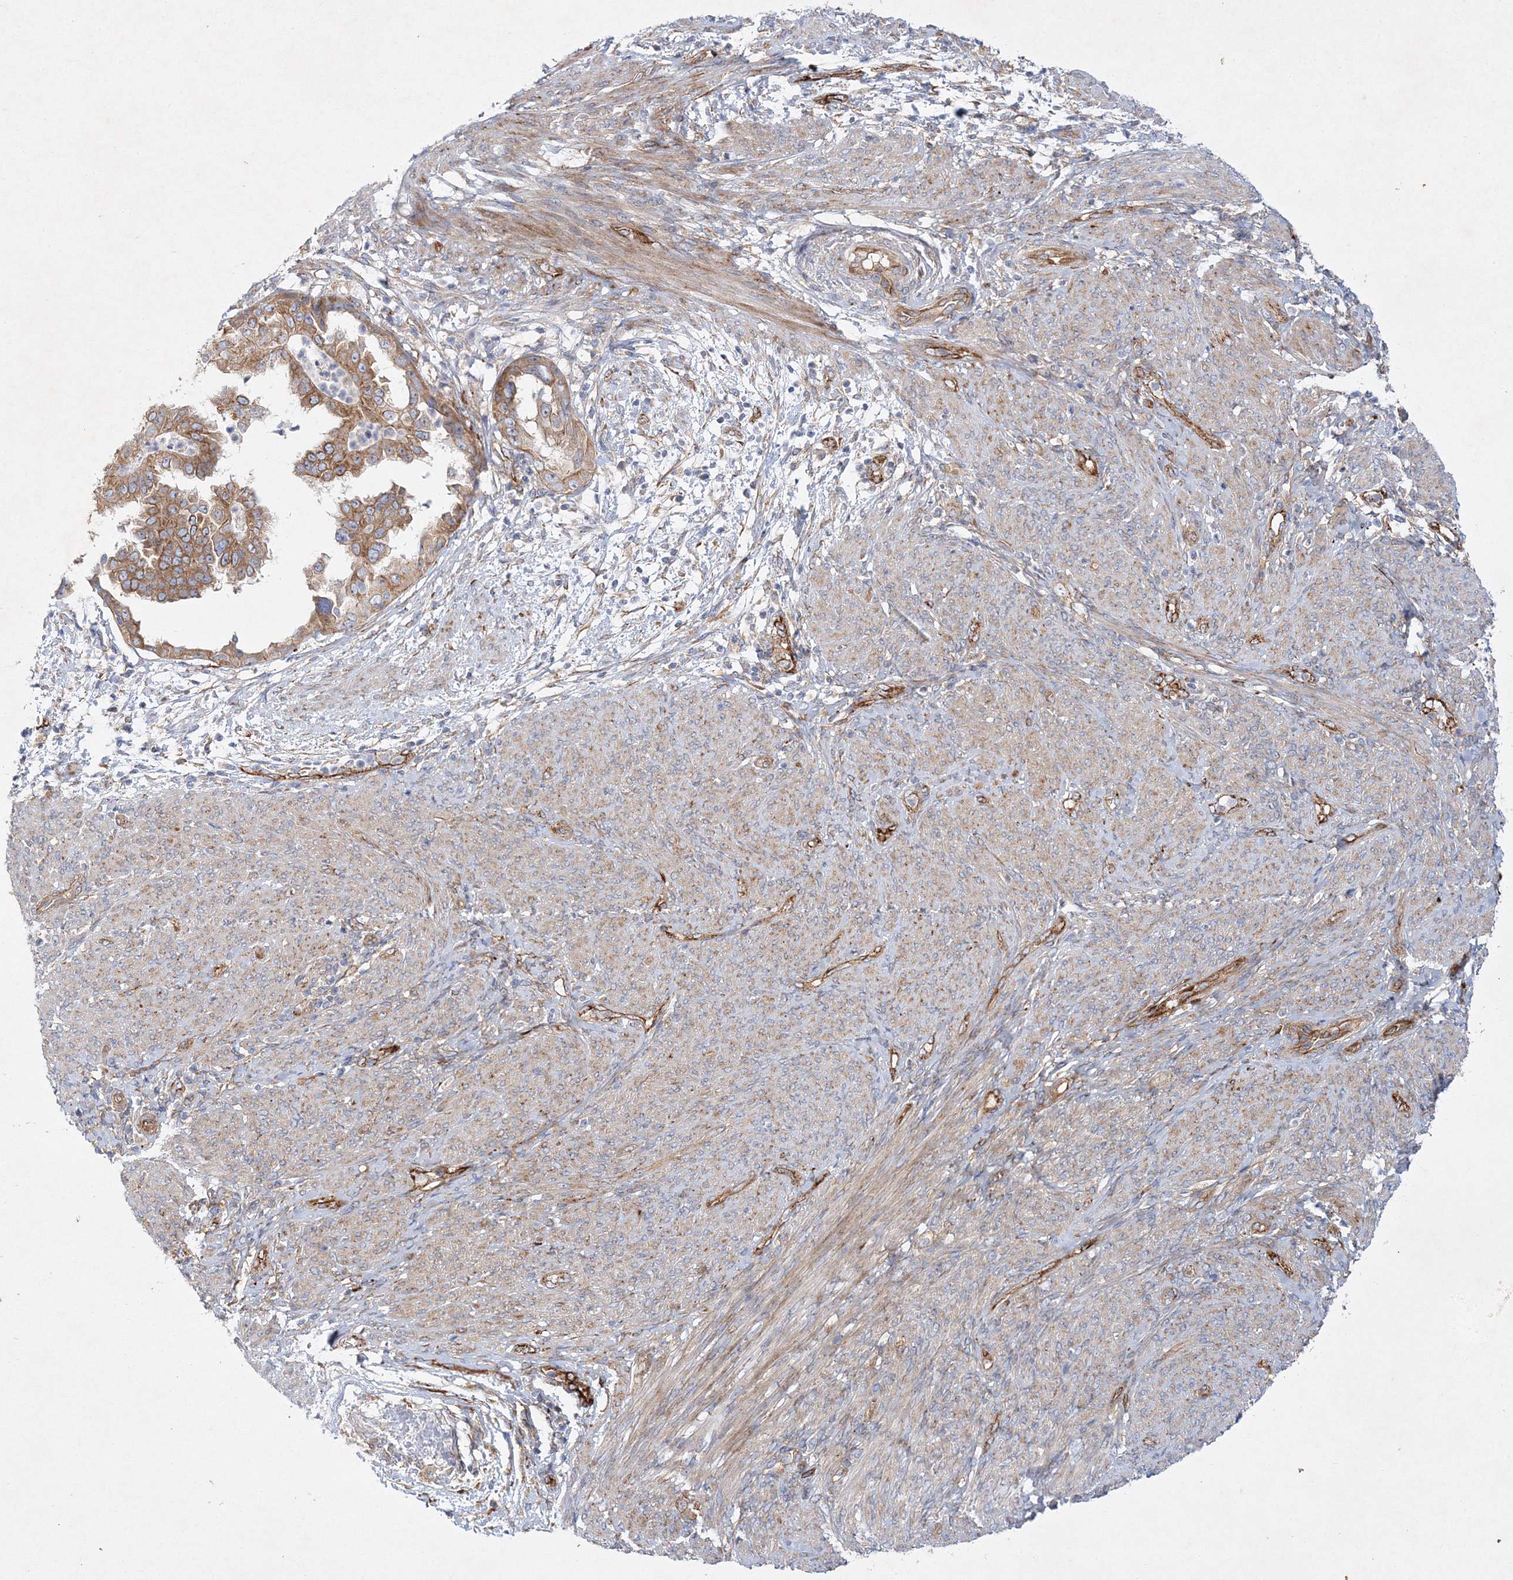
{"staining": {"intensity": "moderate", "quantity": ">75%", "location": "cytoplasmic/membranous"}, "tissue": "endometrial cancer", "cell_type": "Tumor cells", "image_type": "cancer", "snomed": [{"axis": "morphology", "description": "Adenocarcinoma, NOS"}, {"axis": "topography", "description": "Endometrium"}], "caption": "Immunohistochemical staining of endometrial cancer (adenocarcinoma) shows moderate cytoplasmic/membranous protein staining in about >75% of tumor cells. (Stains: DAB in brown, nuclei in blue, Microscopy: brightfield microscopy at high magnification).", "gene": "ZFYVE16", "patient": {"sex": "female", "age": 85}}